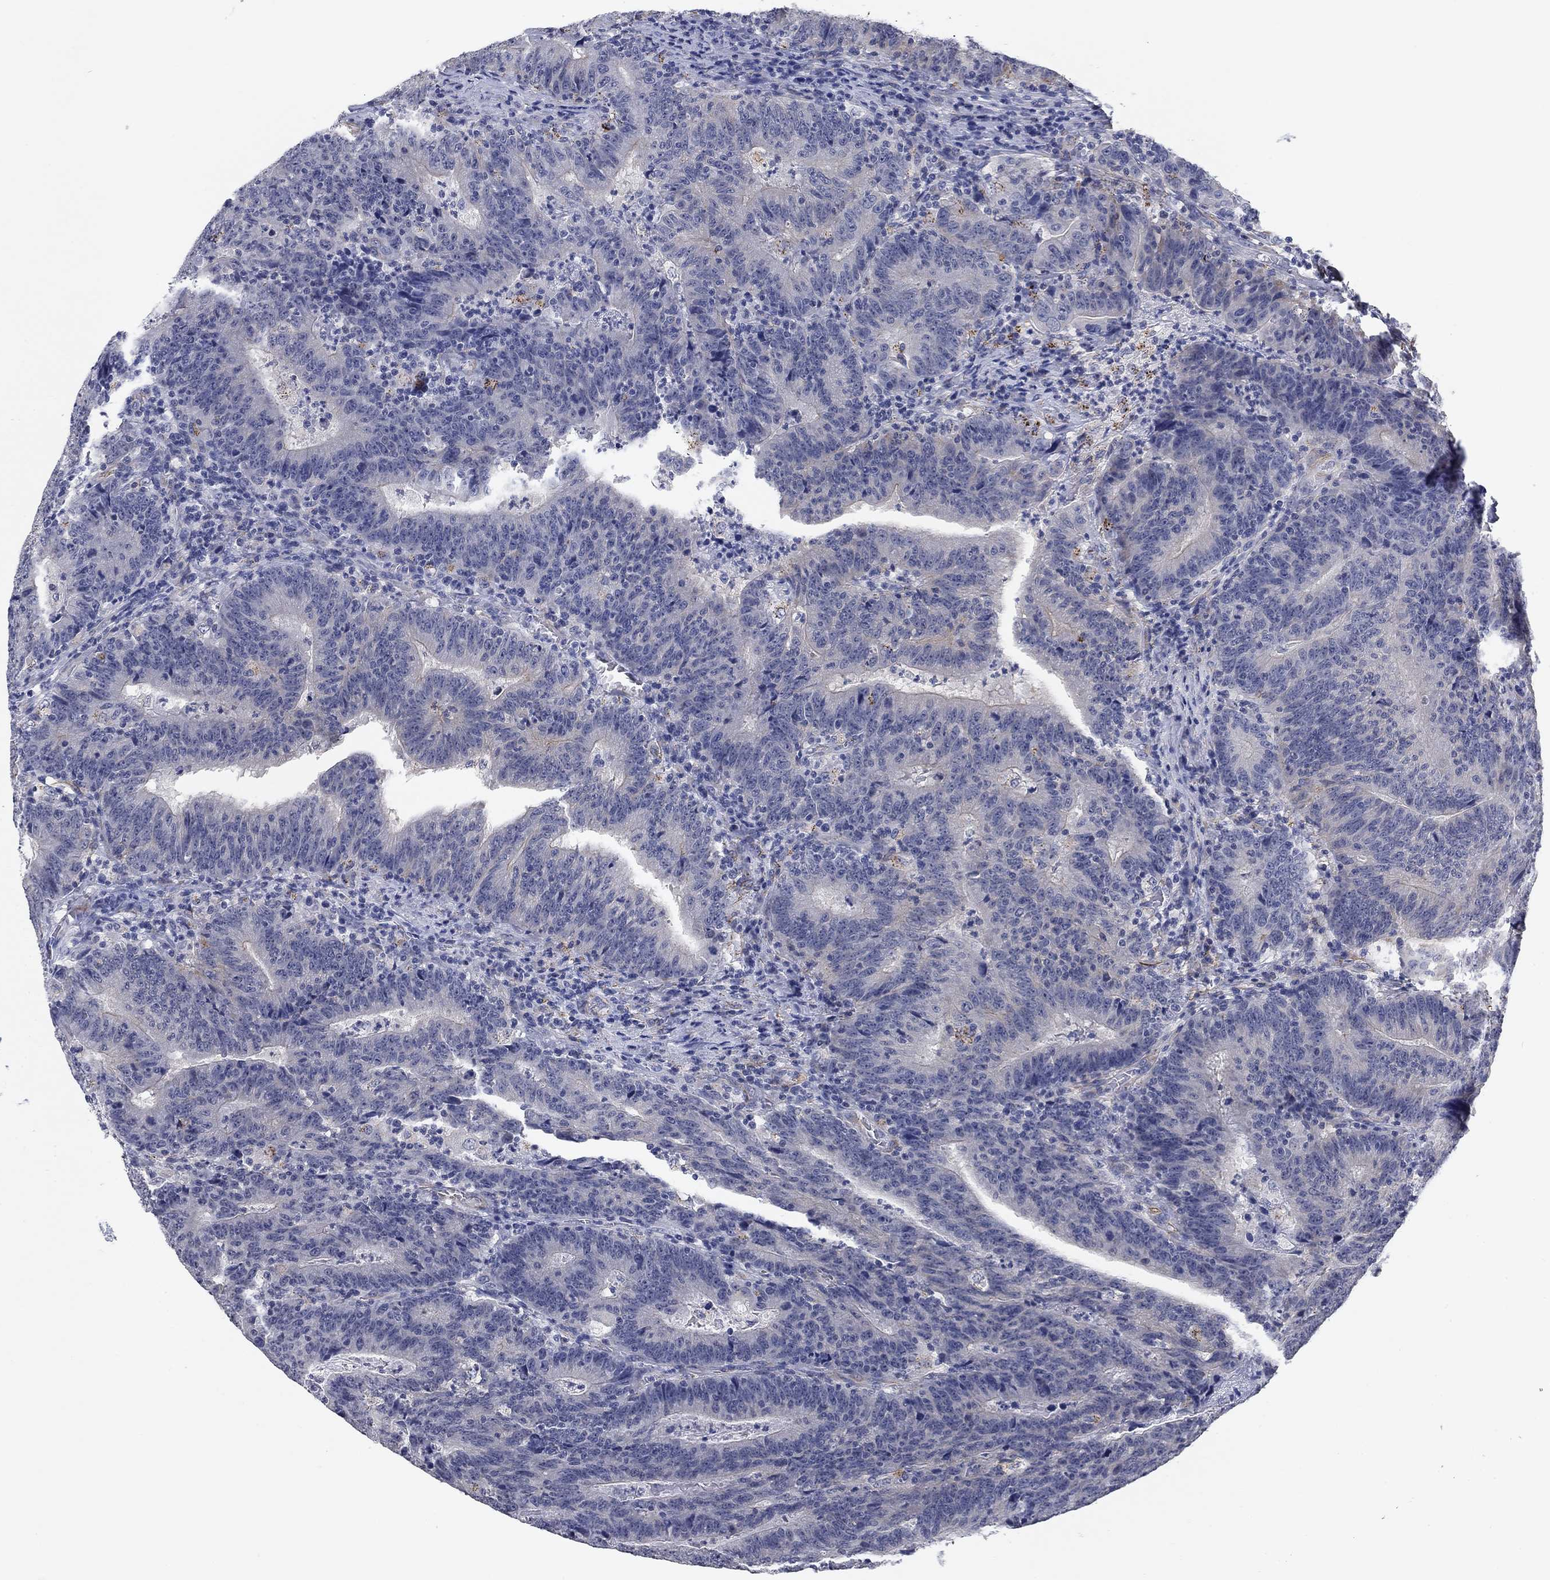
{"staining": {"intensity": "negative", "quantity": "none", "location": "none"}, "tissue": "colorectal cancer", "cell_type": "Tumor cells", "image_type": "cancer", "snomed": [{"axis": "morphology", "description": "Adenocarcinoma, NOS"}, {"axis": "topography", "description": "Colon"}], "caption": "Tumor cells are negative for brown protein staining in colorectal cancer (adenocarcinoma).", "gene": "OTUB2", "patient": {"sex": "female", "age": 75}}